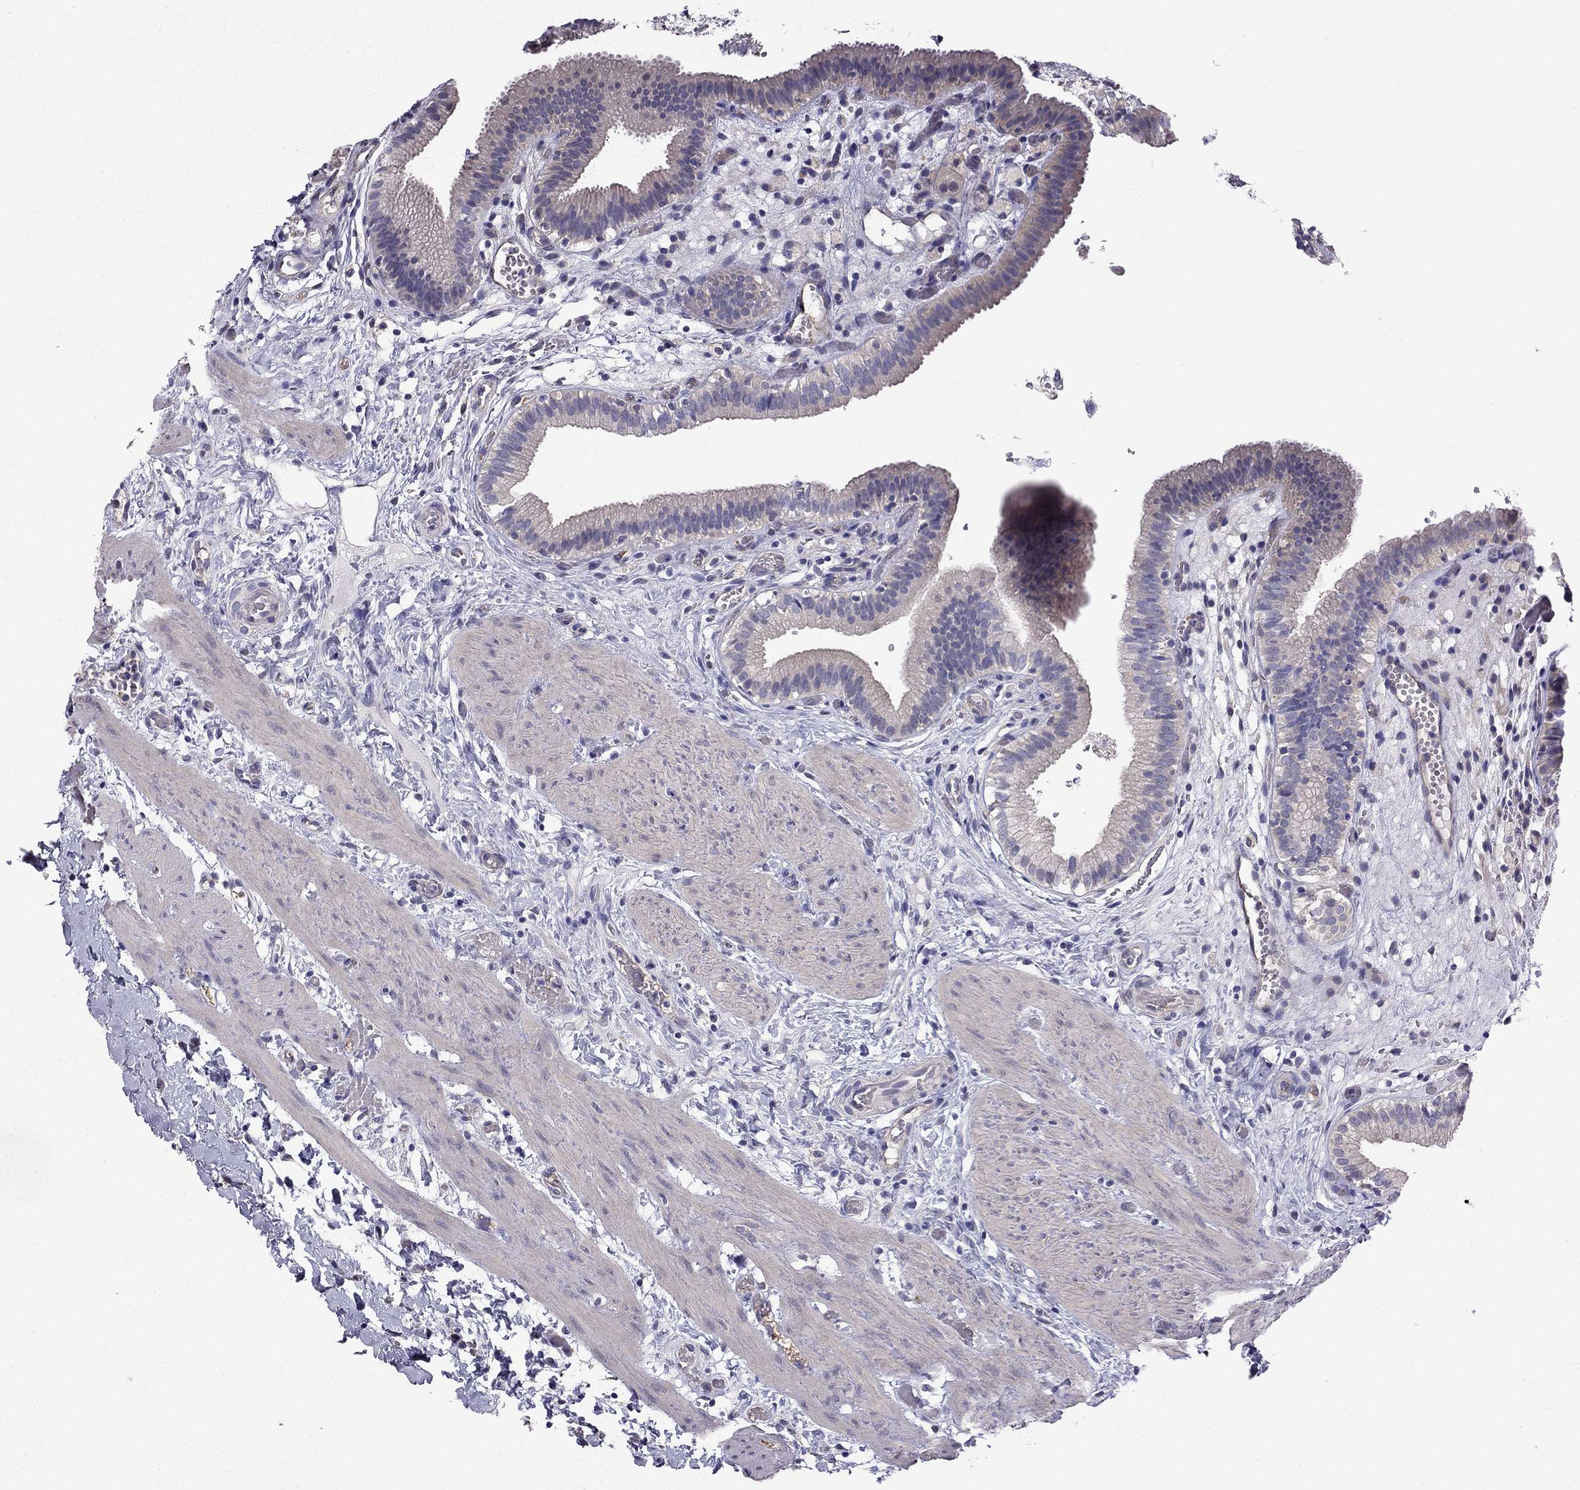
{"staining": {"intensity": "negative", "quantity": "none", "location": "none"}, "tissue": "gallbladder", "cell_type": "Glandular cells", "image_type": "normal", "snomed": [{"axis": "morphology", "description": "Normal tissue, NOS"}, {"axis": "topography", "description": "Gallbladder"}], "caption": "This is an immunohistochemistry image of benign gallbladder. There is no expression in glandular cells.", "gene": "SCNN1D", "patient": {"sex": "female", "age": 24}}